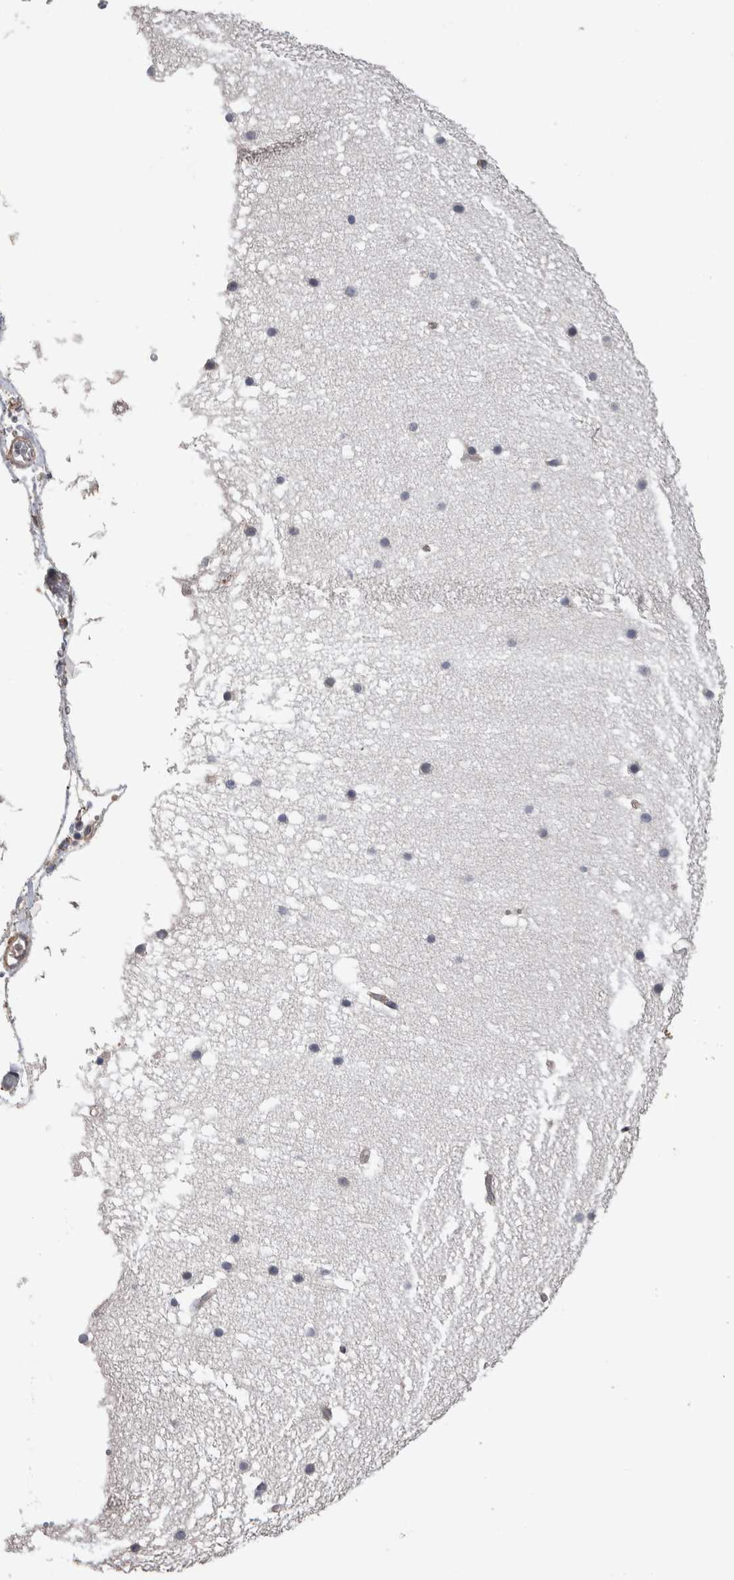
{"staining": {"intensity": "negative", "quantity": "none", "location": "none"}, "tissue": "cerebellum", "cell_type": "Cells in granular layer", "image_type": "normal", "snomed": [{"axis": "morphology", "description": "Normal tissue, NOS"}, {"axis": "topography", "description": "Cerebellum"}], "caption": "IHC of unremarkable human cerebellum reveals no positivity in cells in granular layer.", "gene": "GCNA", "patient": {"sex": "male", "age": 57}}